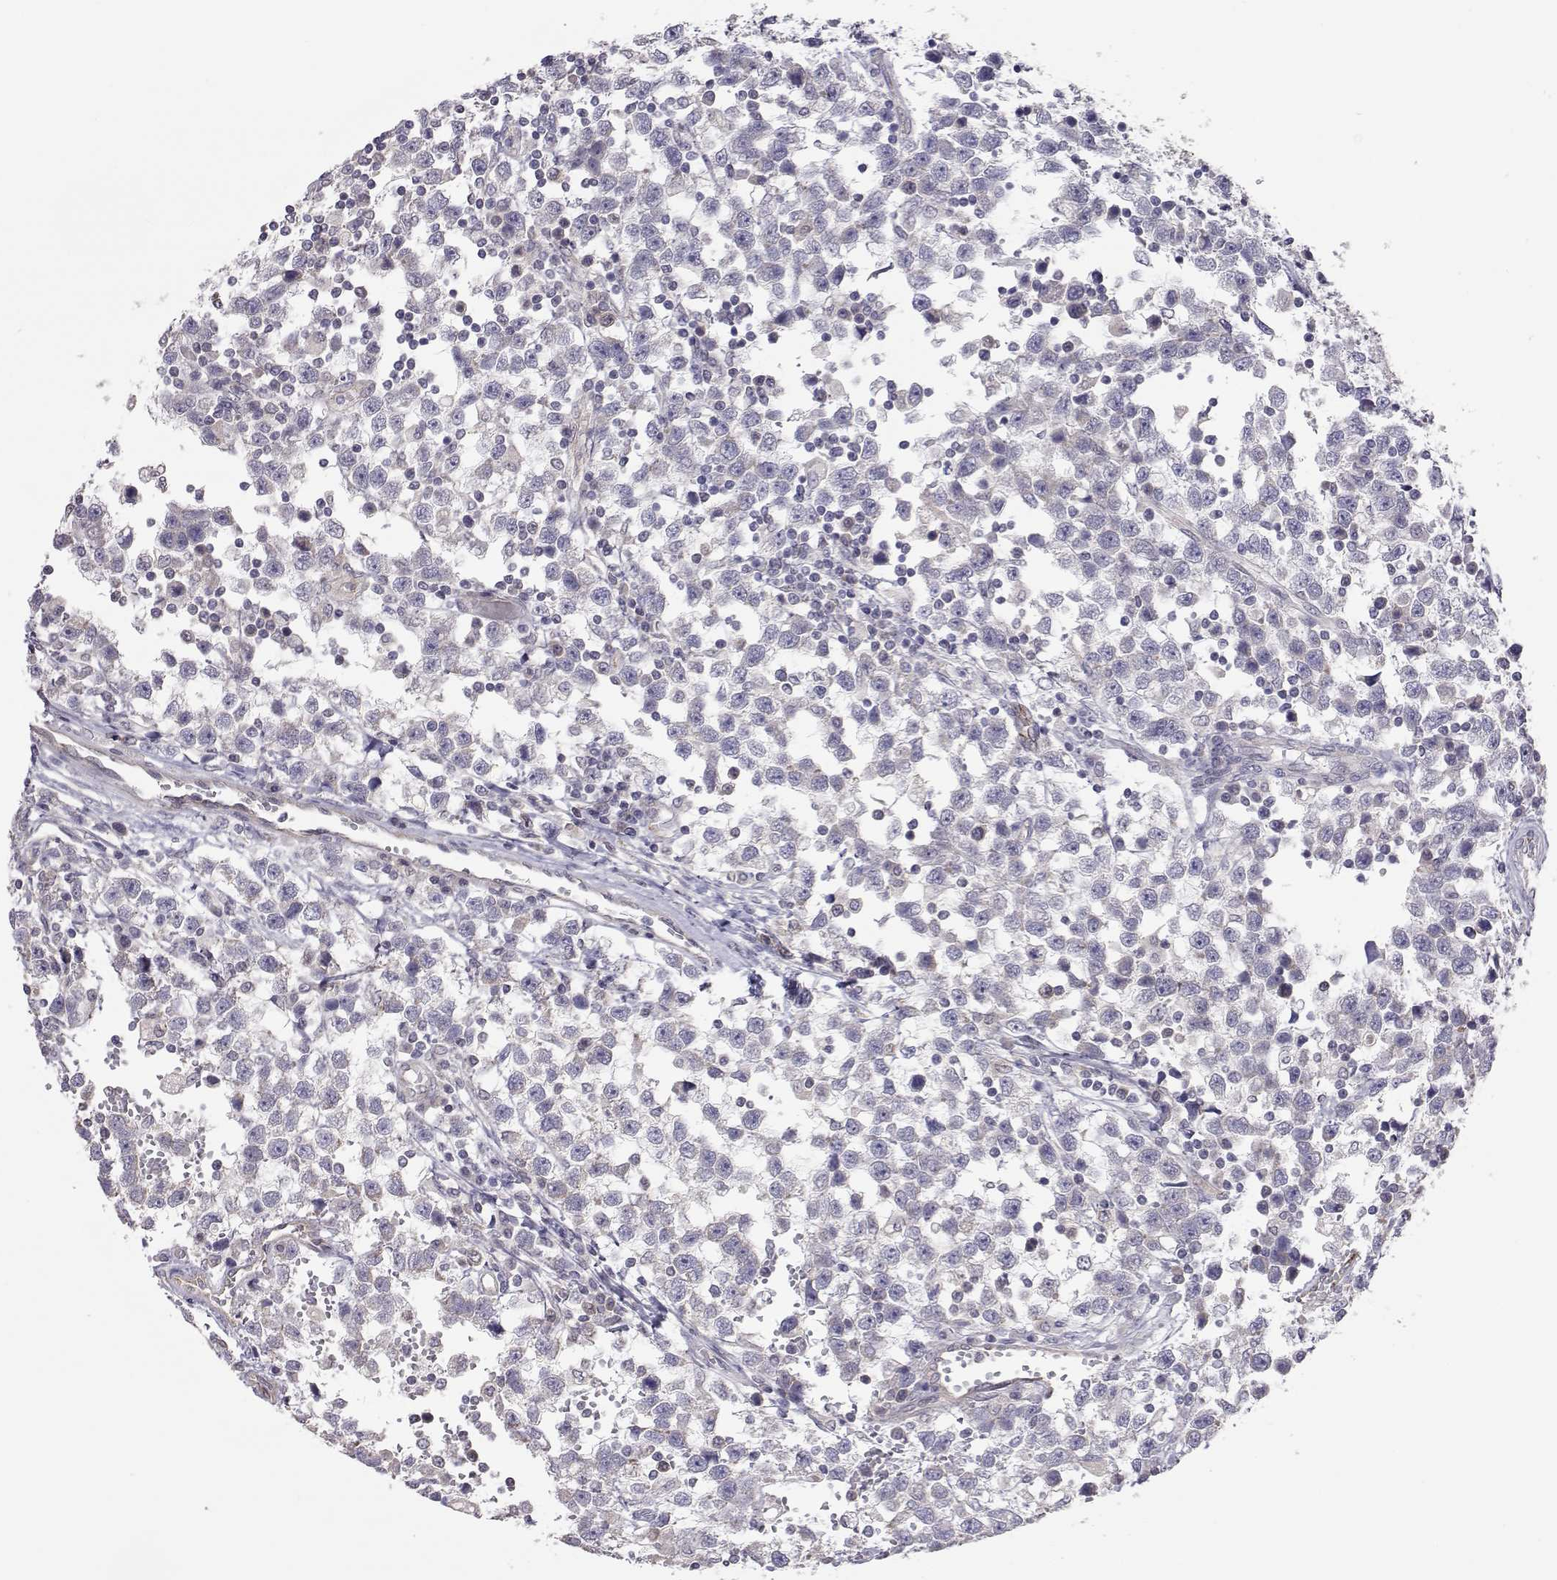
{"staining": {"intensity": "negative", "quantity": "none", "location": "none"}, "tissue": "testis cancer", "cell_type": "Tumor cells", "image_type": "cancer", "snomed": [{"axis": "morphology", "description": "Seminoma, NOS"}, {"axis": "topography", "description": "Testis"}], "caption": "This is an IHC photomicrograph of testis seminoma. There is no staining in tumor cells.", "gene": "NCAM2", "patient": {"sex": "male", "age": 34}}